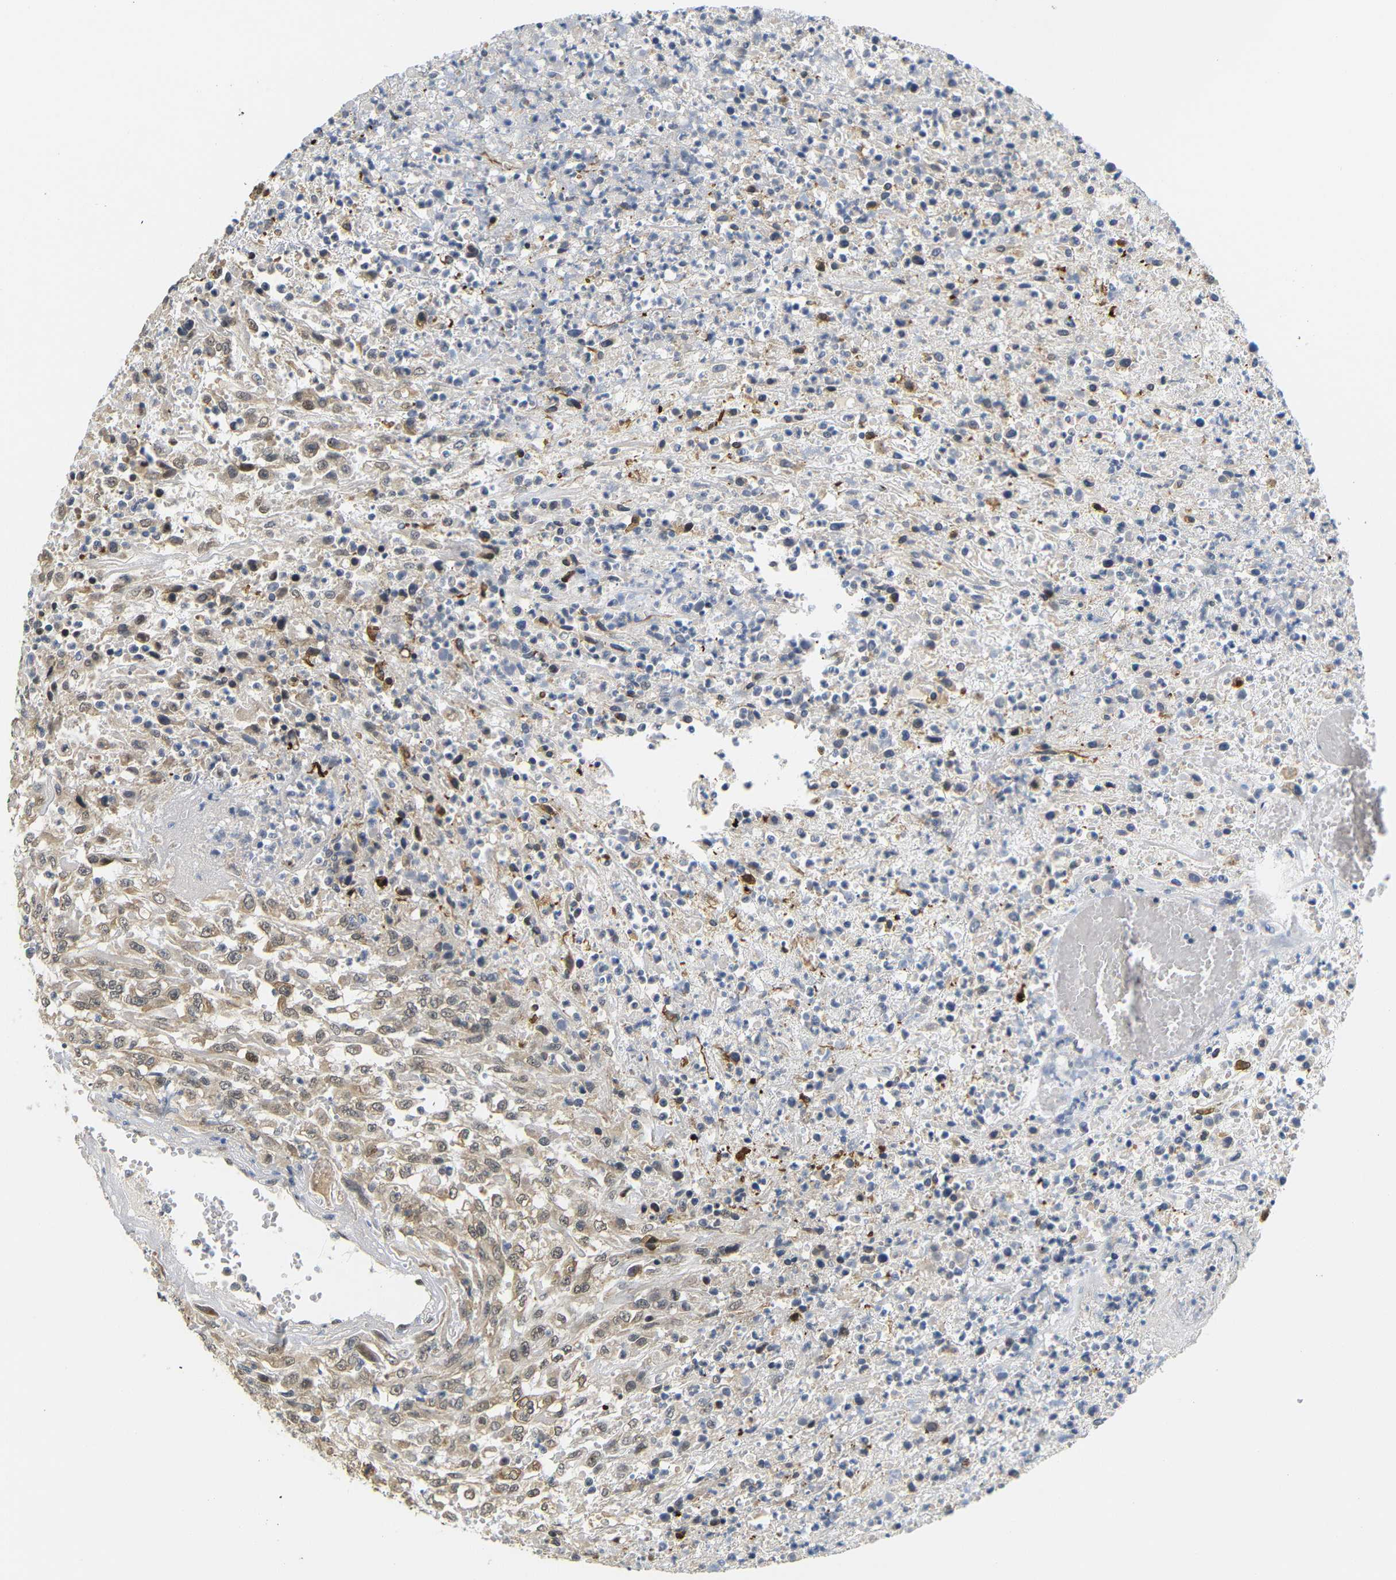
{"staining": {"intensity": "weak", "quantity": ">75%", "location": "cytoplasmic/membranous,nuclear"}, "tissue": "urothelial cancer", "cell_type": "Tumor cells", "image_type": "cancer", "snomed": [{"axis": "morphology", "description": "Urothelial carcinoma, High grade"}, {"axis": "topography", "description": "Urinary bladder"}], "caption": "The photomicrograph shows a brown stain indicating the presence of a protein in the cytoplasmic/membranous and nuclear of tumor cells in urothelial carcinoma (high-grade).", "gene": "GJA5", "patient": {"sex": "male", "age": 46}}